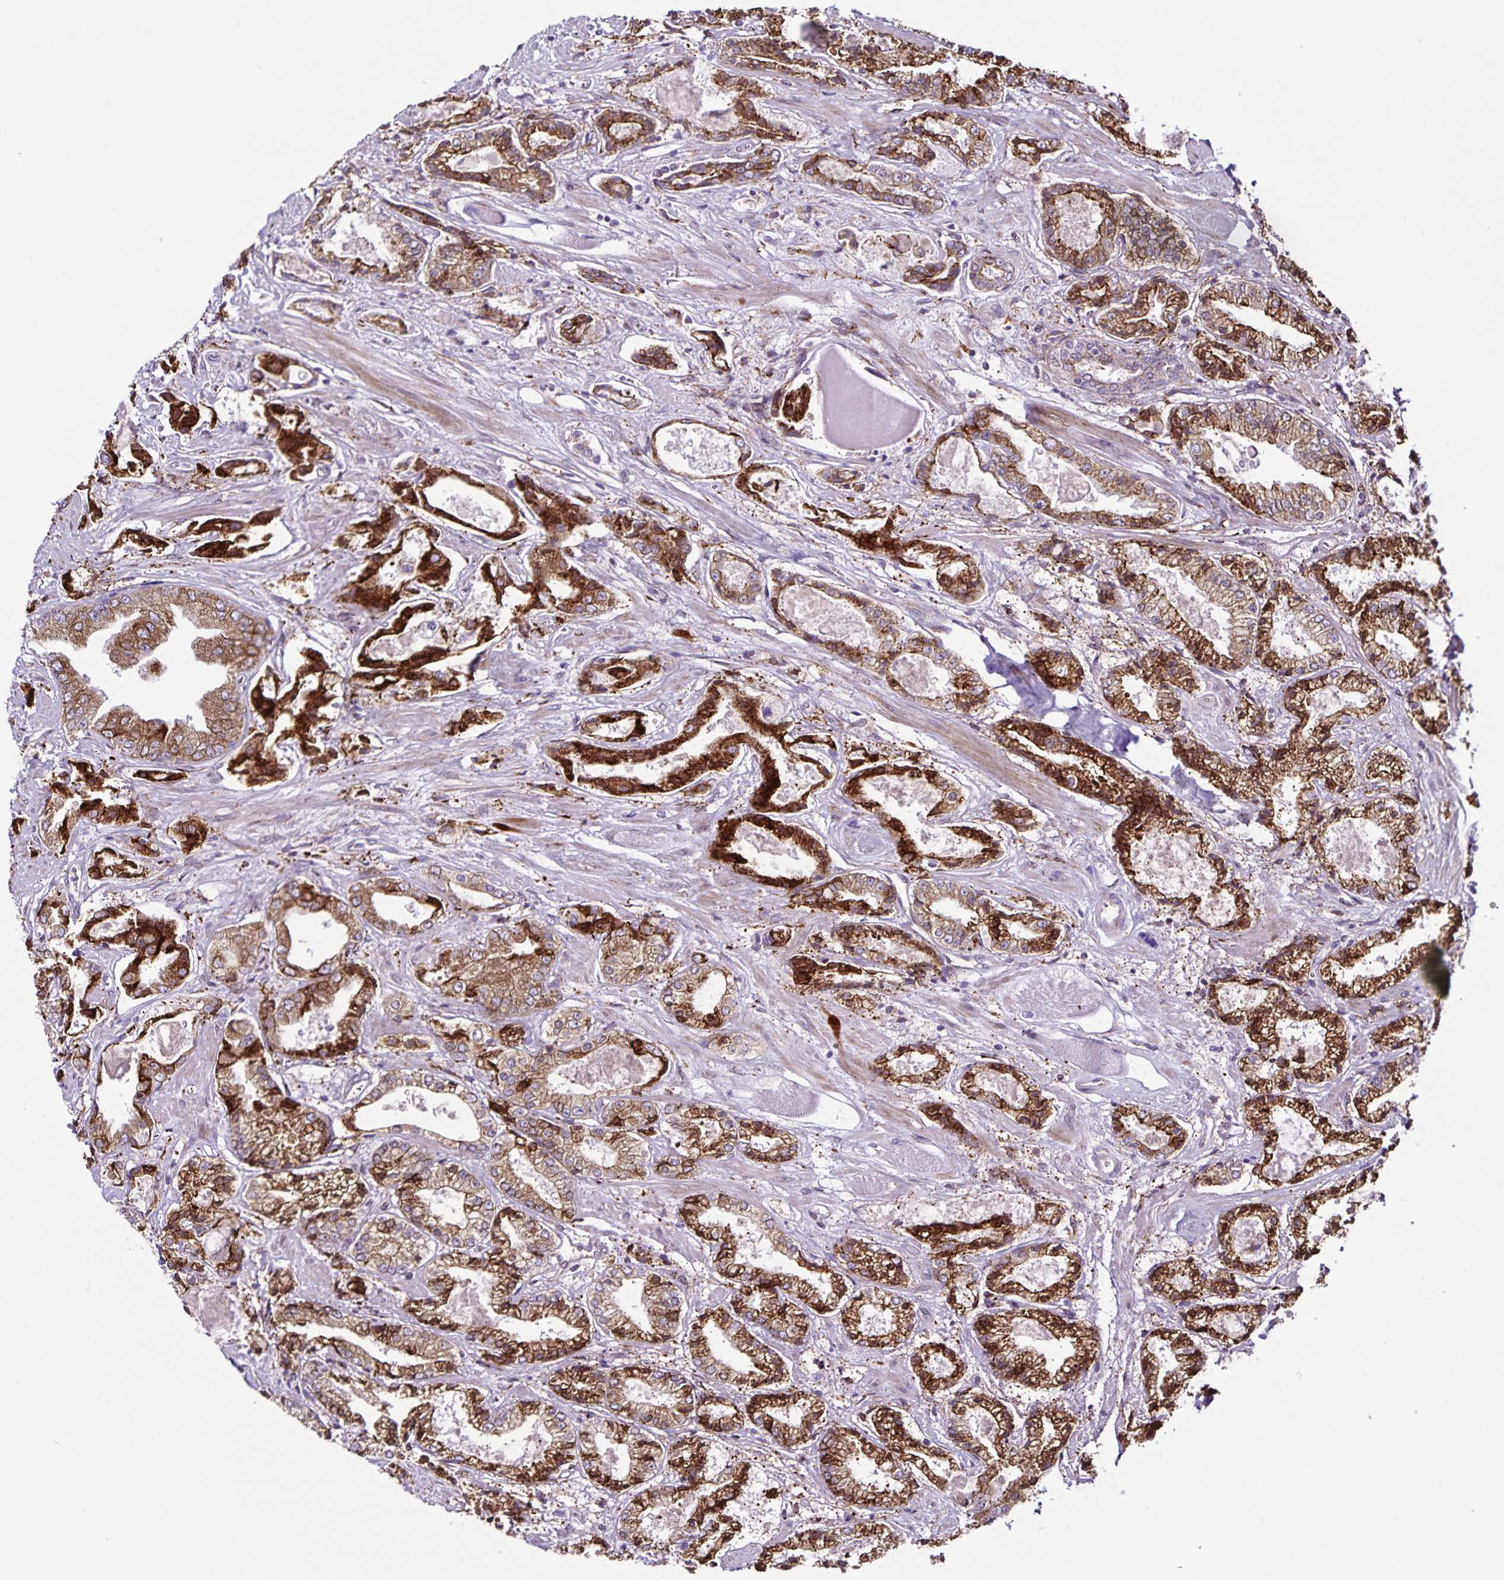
{"staining": {"intensity": "strong", "quantity": "25%-75%", "location": "cytoplasmic/membranous"}, "tissue": "prostate cancer", "cell_type": "Tumor cells", "image_type": "cancer", "snomed": [{"axis": "morphology", "description": "Adenocarcinoma, High grade"}, {"axis": "topography", "description": "Prostate"}], "caption": "Protein analysis of prostate cancer tissue exhibits strong cytoplasmic/membranous expression in approximately 25%-75% of tumor cells.", "gene": "OSBPL5", "patient": {"sex": "male", "age": 64}}